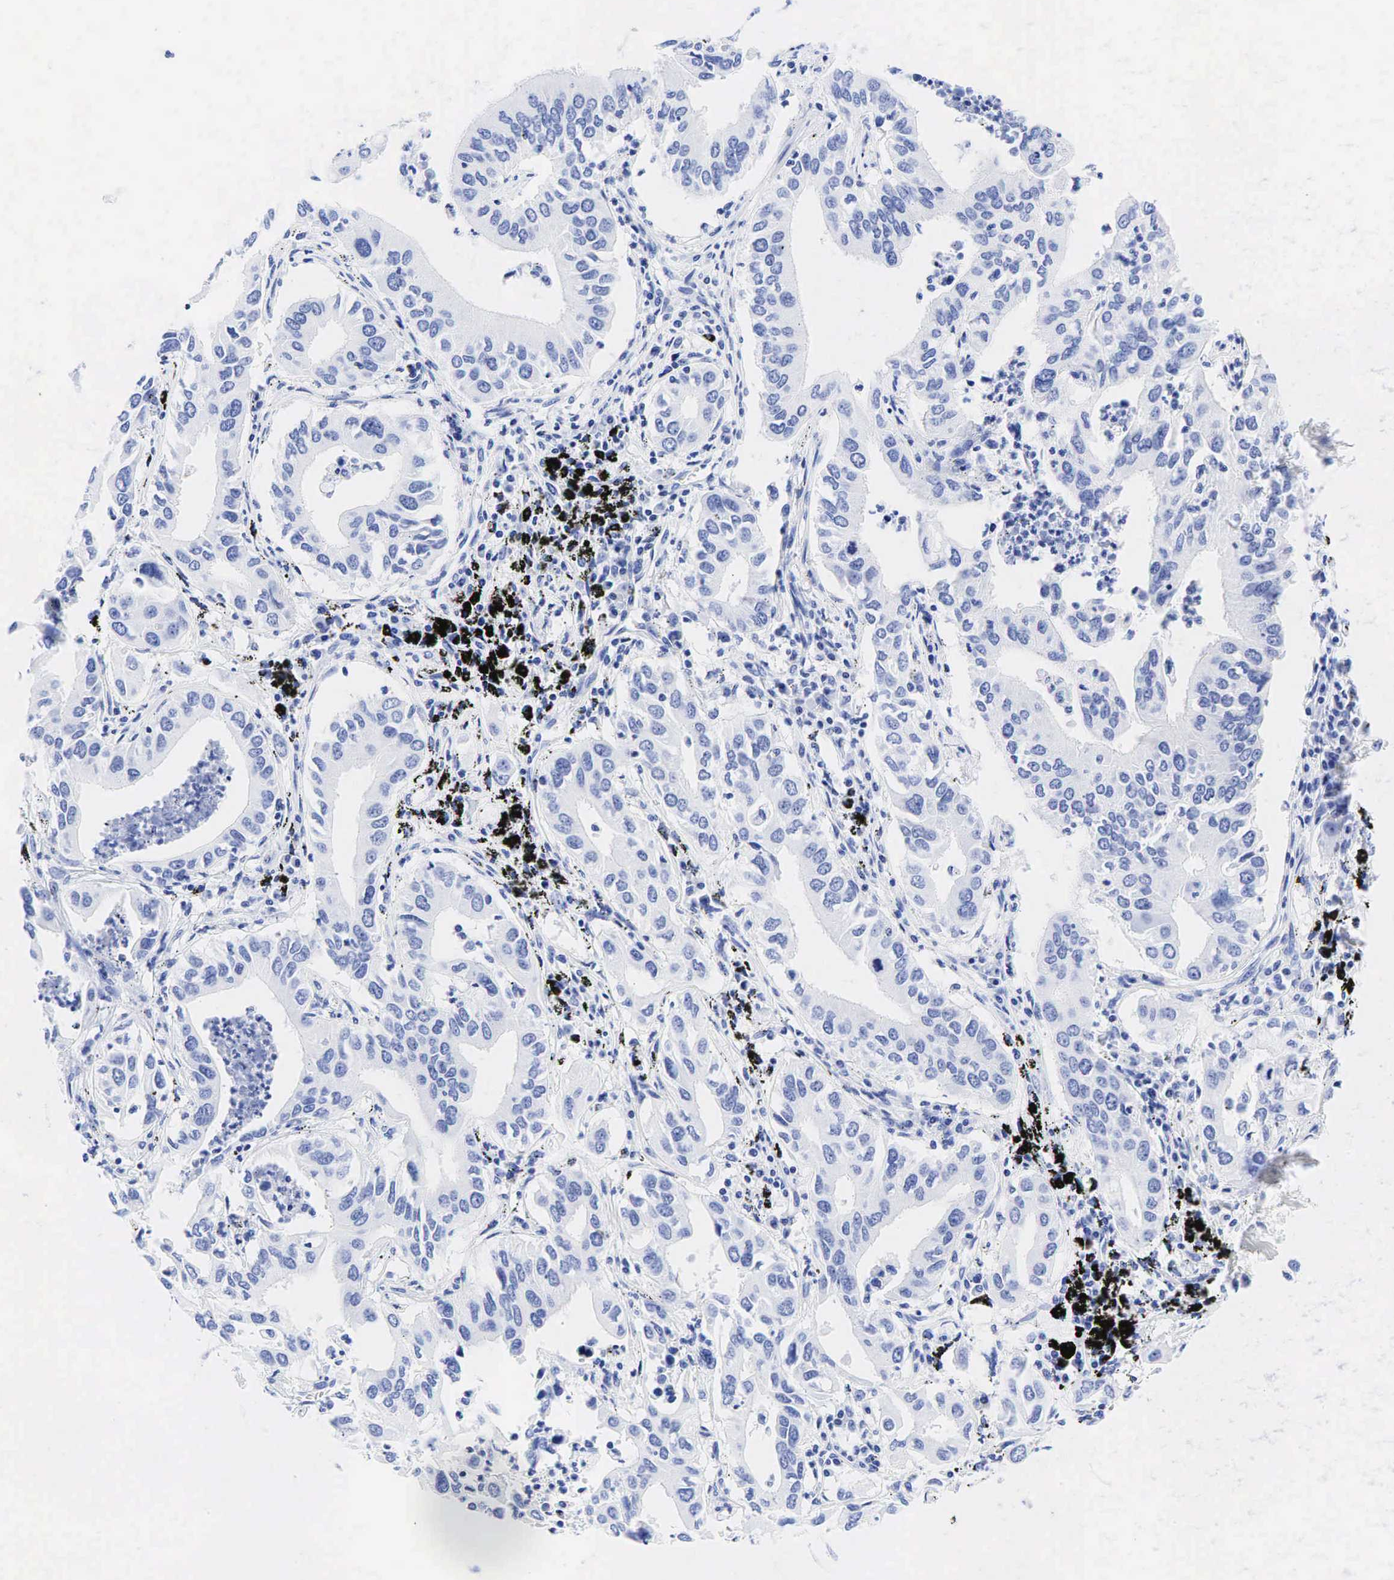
{"staining": {"intensity": "negative", "quantity": "none", "location": "none"}, "tissue": "lung cancer", "cell_type": "Tumor cells", "image_type": "cancer", "snomed": [{"axis": "morphology", "description": "Adenocarcinoma, NOS"}, {"axis": "topography", "description": "Lung"}], "caption": "A high-resolution photomicrograph shows immunohistochemistry staining of lung cancer, which exhibits no significant expression in tumor cells.", "gene": "ESR1", "patient": {"sex": "male", "age": 48}}